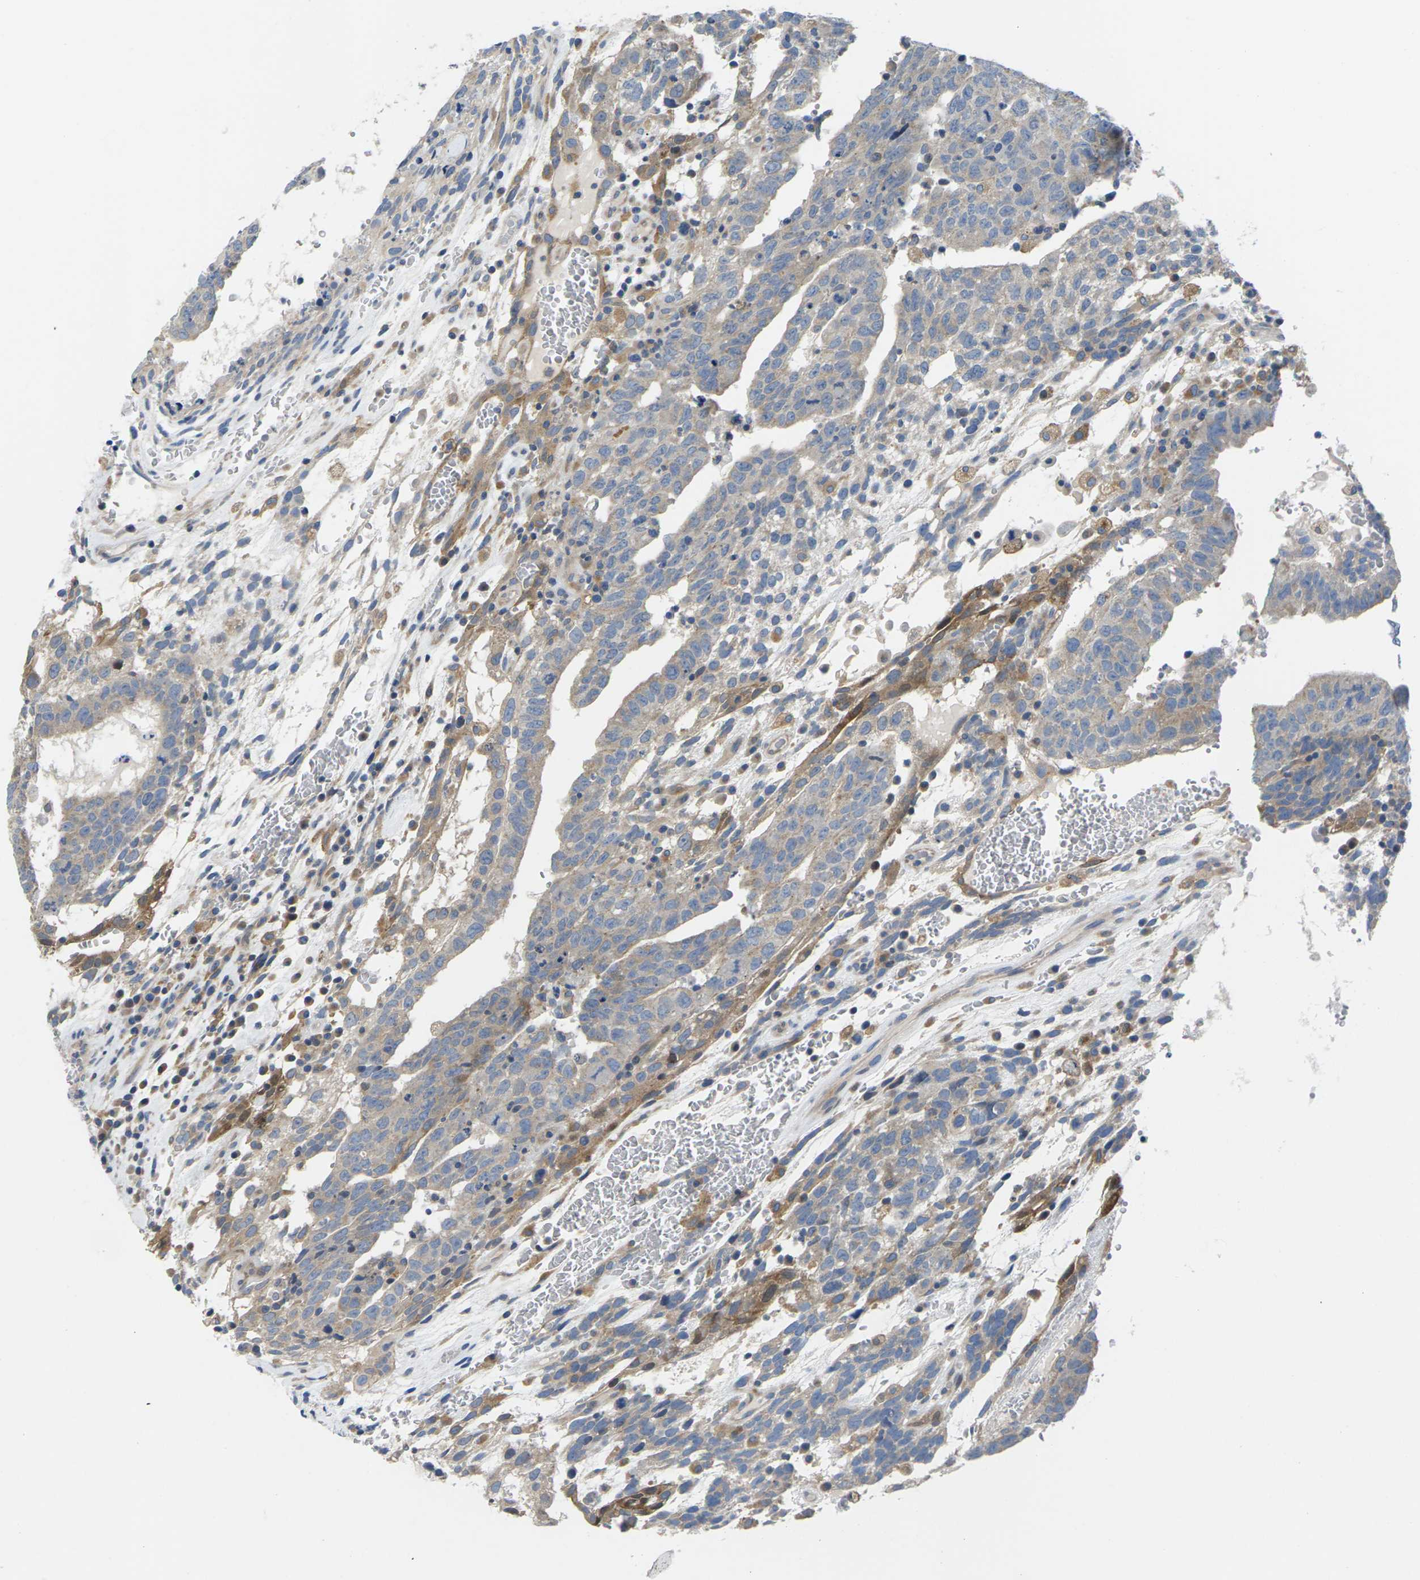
{"staining": {"intensity": "weak", "quantity": ">75%", "location": "cytoplasmic/membranous"}, "tissue": "testis cancer", "cell_type": "Tumor cells", "image_type": "cancer", "snomed": [{"axis": "morphology", "description": "Seminoma, NOS"}, {"axis": "morphology", "description": "Carcinoma, Embryonal, NOS"}, {"axis": "topography", "description": "Testis"}], "caption": "Human testis cancer (embryonal carcinoma) stained with a brown dye exhibits weak cytoplasmic/membranous positive positivity in about >75% of tumor cells.", "gene": "SCNN1A", "patient": {"sex": "male", "age": 52}}